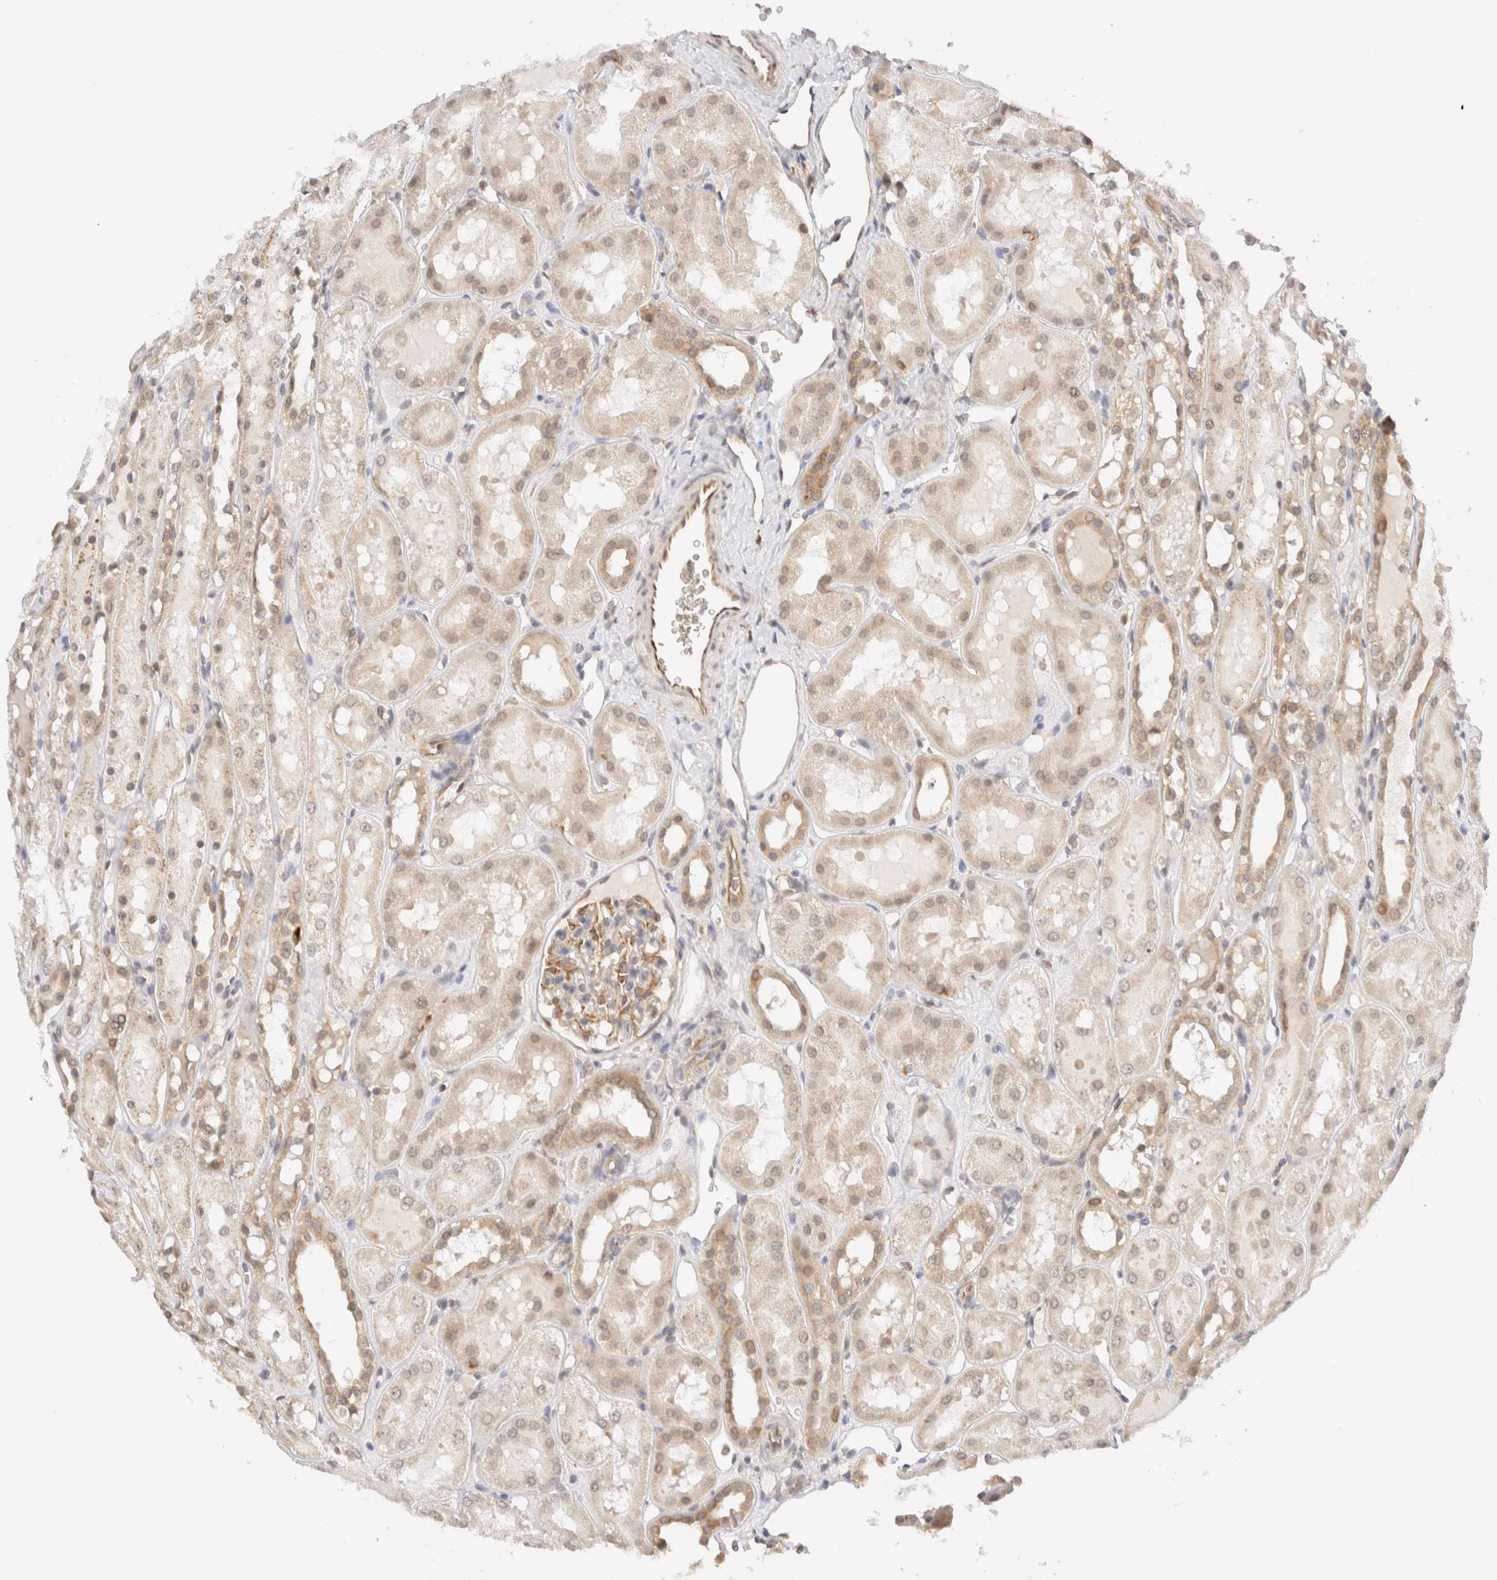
{"staining": {"intensity": "weak", "quantity": "25%-75%", "location": "cytoplasmic/membranous"}, "tissue": "kidney", "cell_type": "Cells in glomeruli", "image_type": "normal", "snomed": [{"axis": "morphology", "description": "Normal tissue, NOS"}, {"axis": "topography", "description": "Kidney"}, {"axis": "topography", "description": "Urinary bladder"}], "caption": "Cells in glomeruli reveal low levels of weak cytoplasmic/membranous staining in about 25%-75% of cells in normal human kidney.", "gene": "SYVN1", "patient": {"sex": "male", "age": 16}}